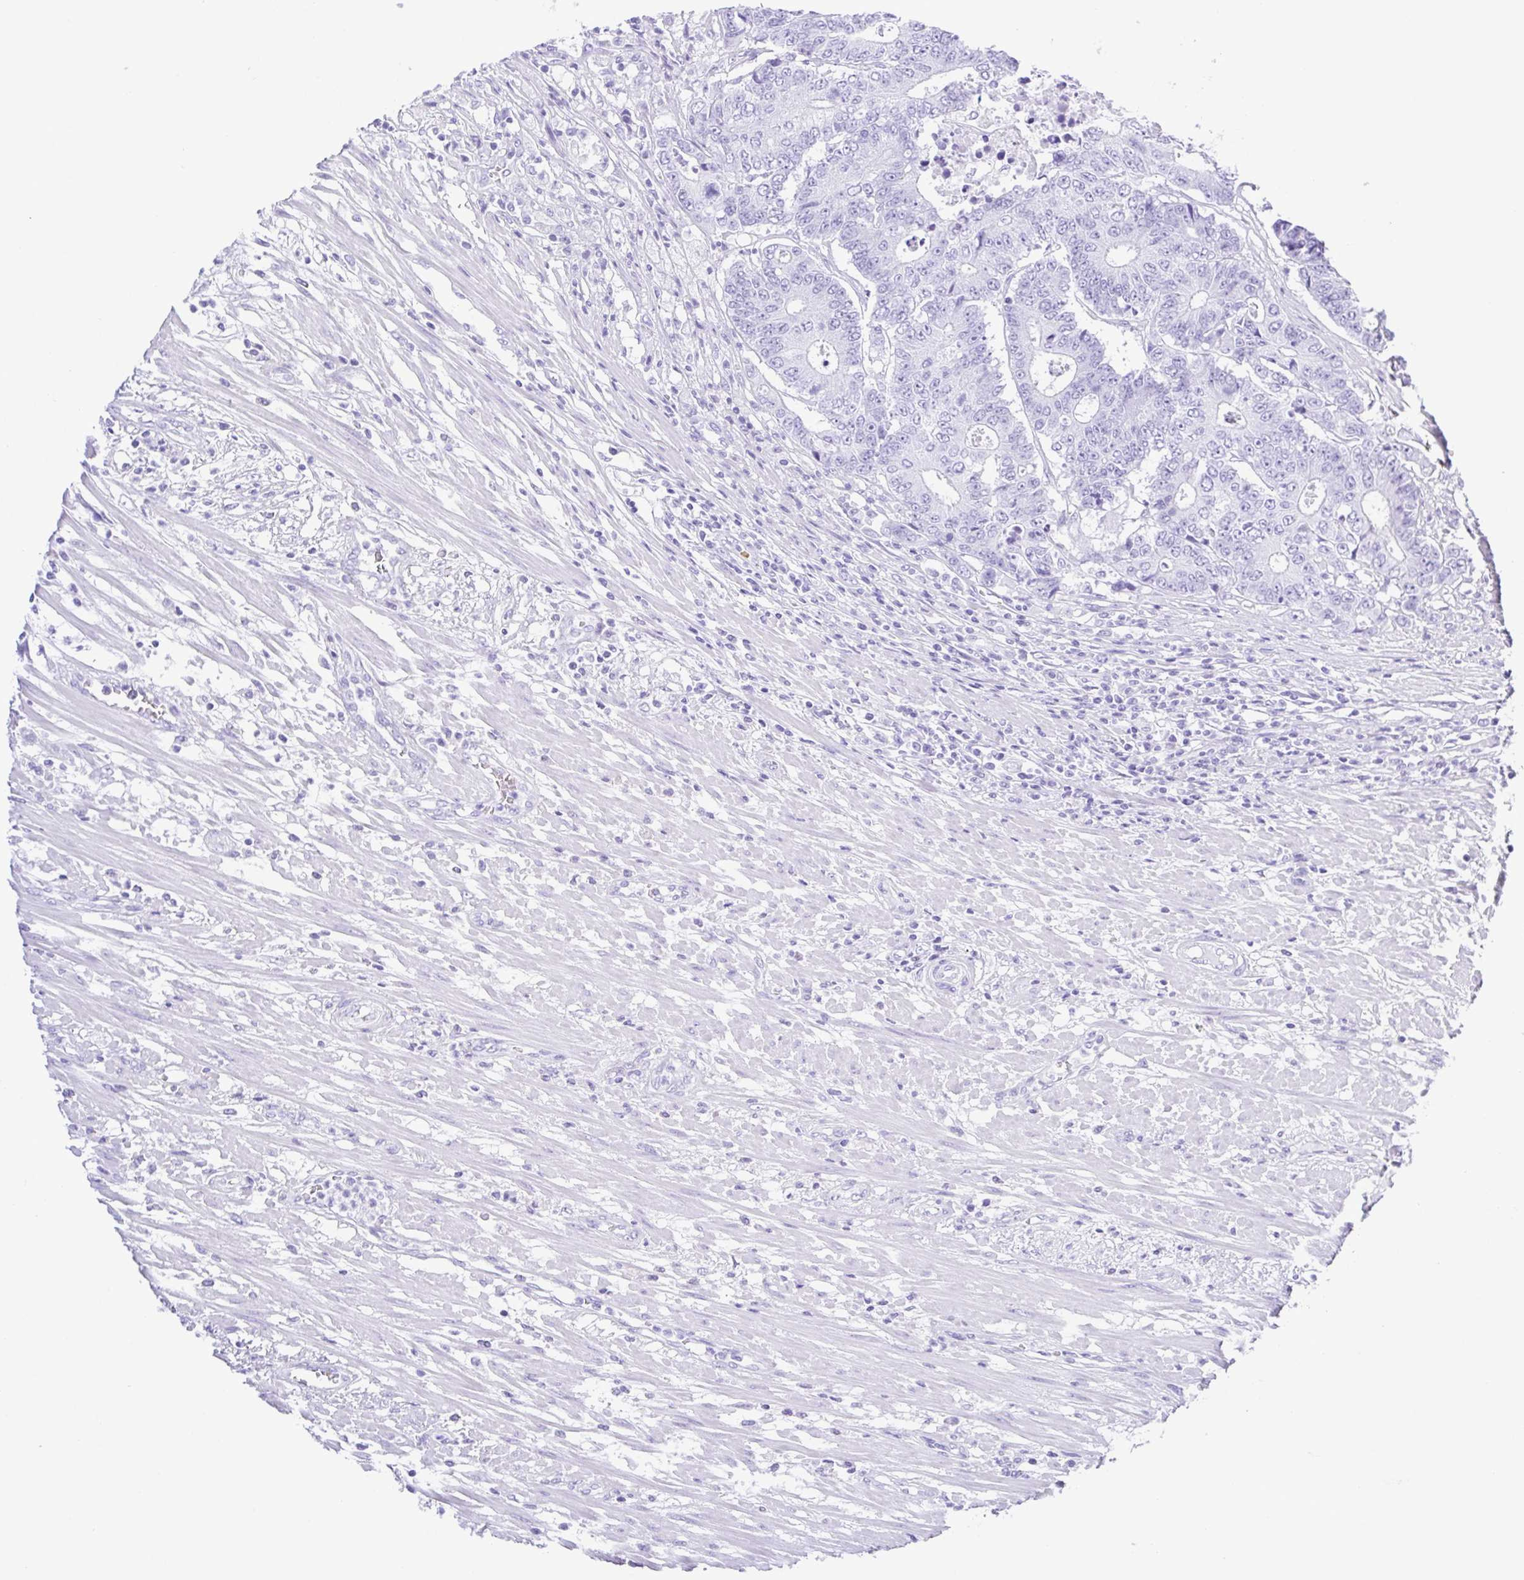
{"staining": {"intensity": "negative", "quantity": "none", "location": "none"}, "tissue": "colorectal cancer", "cell_type": "Tumor cells", "image_type": "cancer", "snomed": [{"axis": "morphology", "description": "Adenocarcinoma, NOS"}, {"axis": "topography", "description": "Colon"}], "caption": "IHC of colorectal cancer demonstrates no staining in tumor cells.", "gene": "SYT1", "patient": {"sex": "female", "age": 48}}